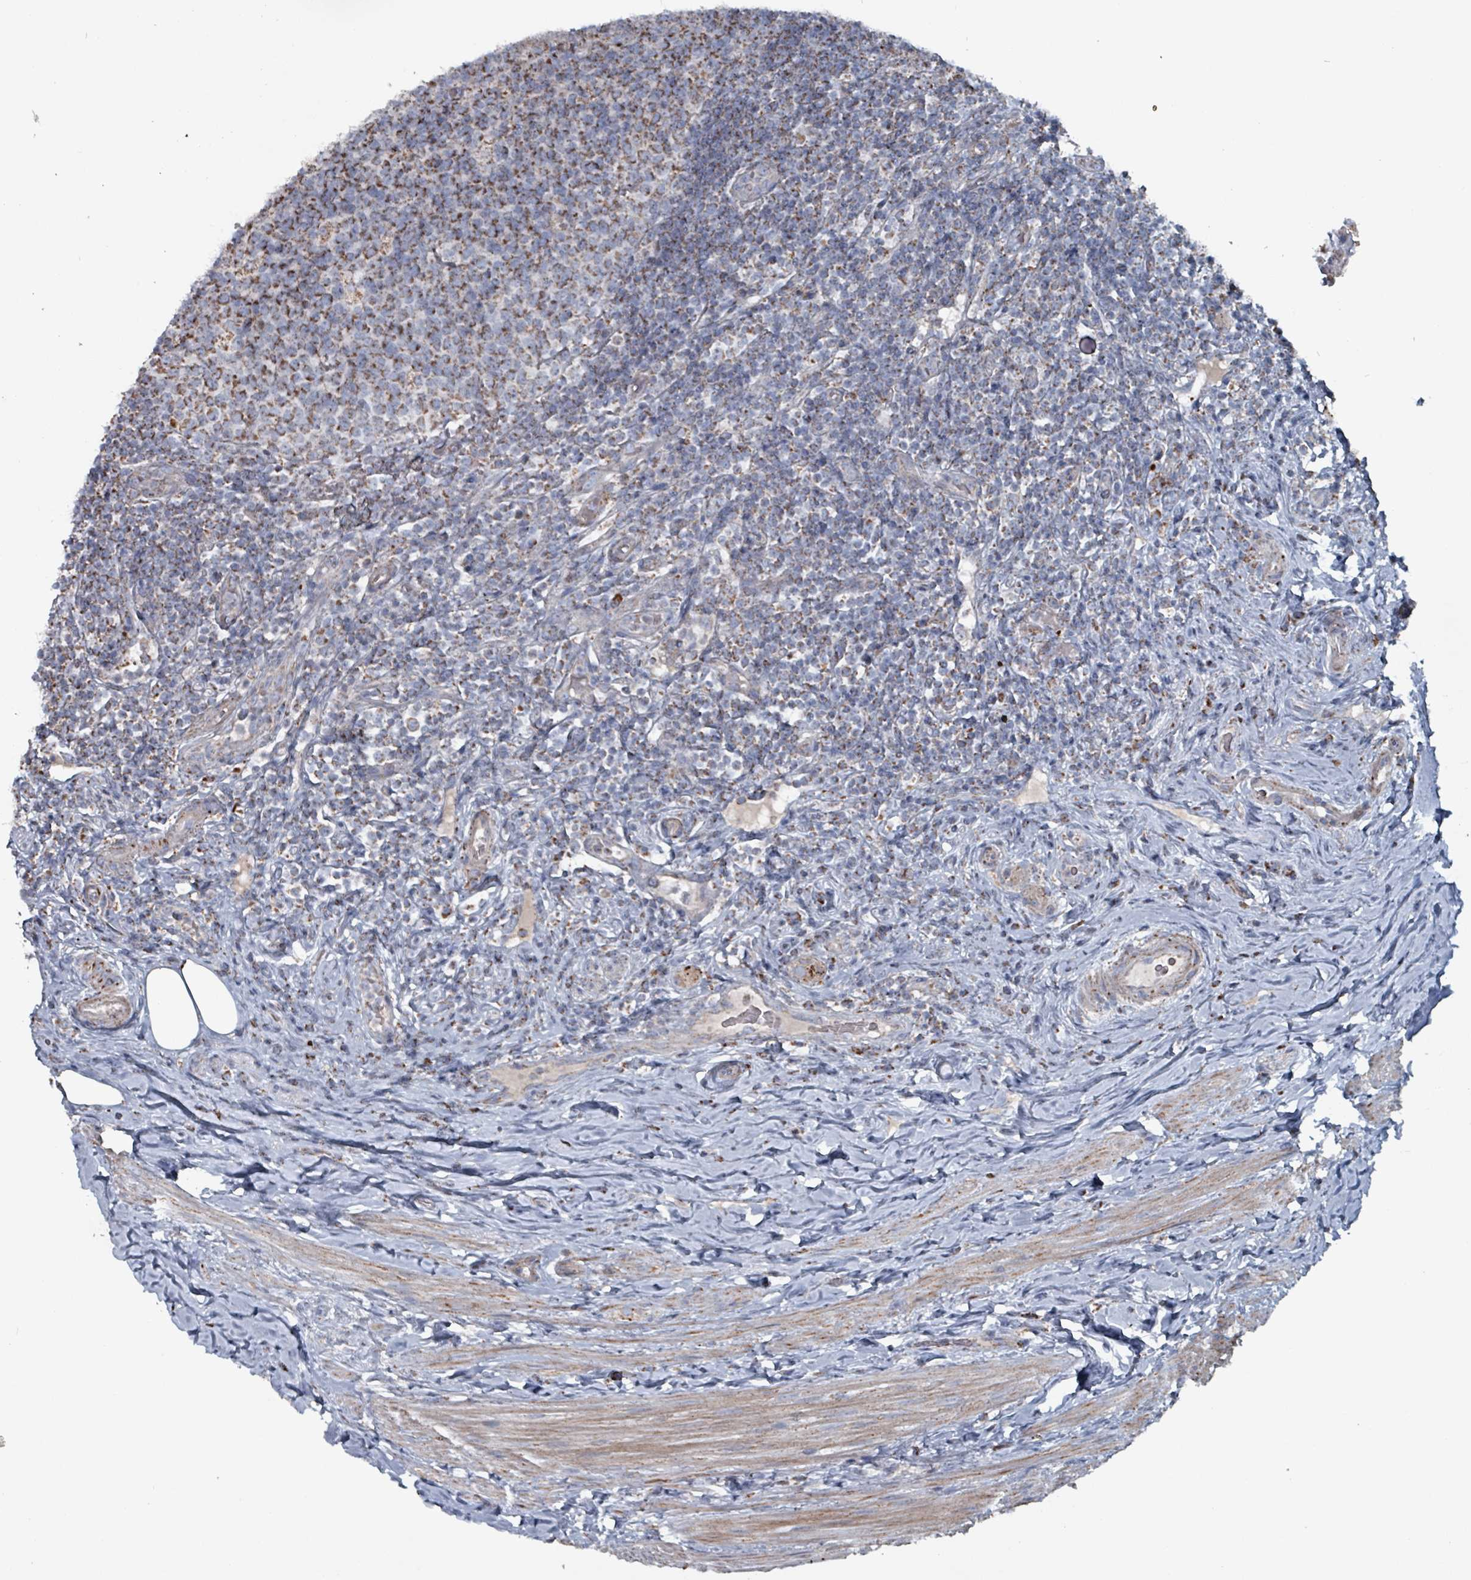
{"staining": {"intensity": "strong", "quantity": ">75%", "location": "cytoplasmic/membranous"}, "tissue": "appendix", "cell_type": "Glandular cells", "image_type": "normal", "snomed": [{"axis": "morphology", "description": "Normal tissue, NOS"}, {"axis": "topography", "description": "Appendix"}], "caption": "Brown immunohistochemical staining in normal appendix displays strong cytoplasmic/membranous positivity in approximately >75% of glandular cells. The staining was performed using DAB to visualize the protein expression in brown, while the nuclei were stained in blue with hematoxylin (Magnification: 20x).", "gene": "ABHD18", "patient": {"sex": "female", "age": 43}}